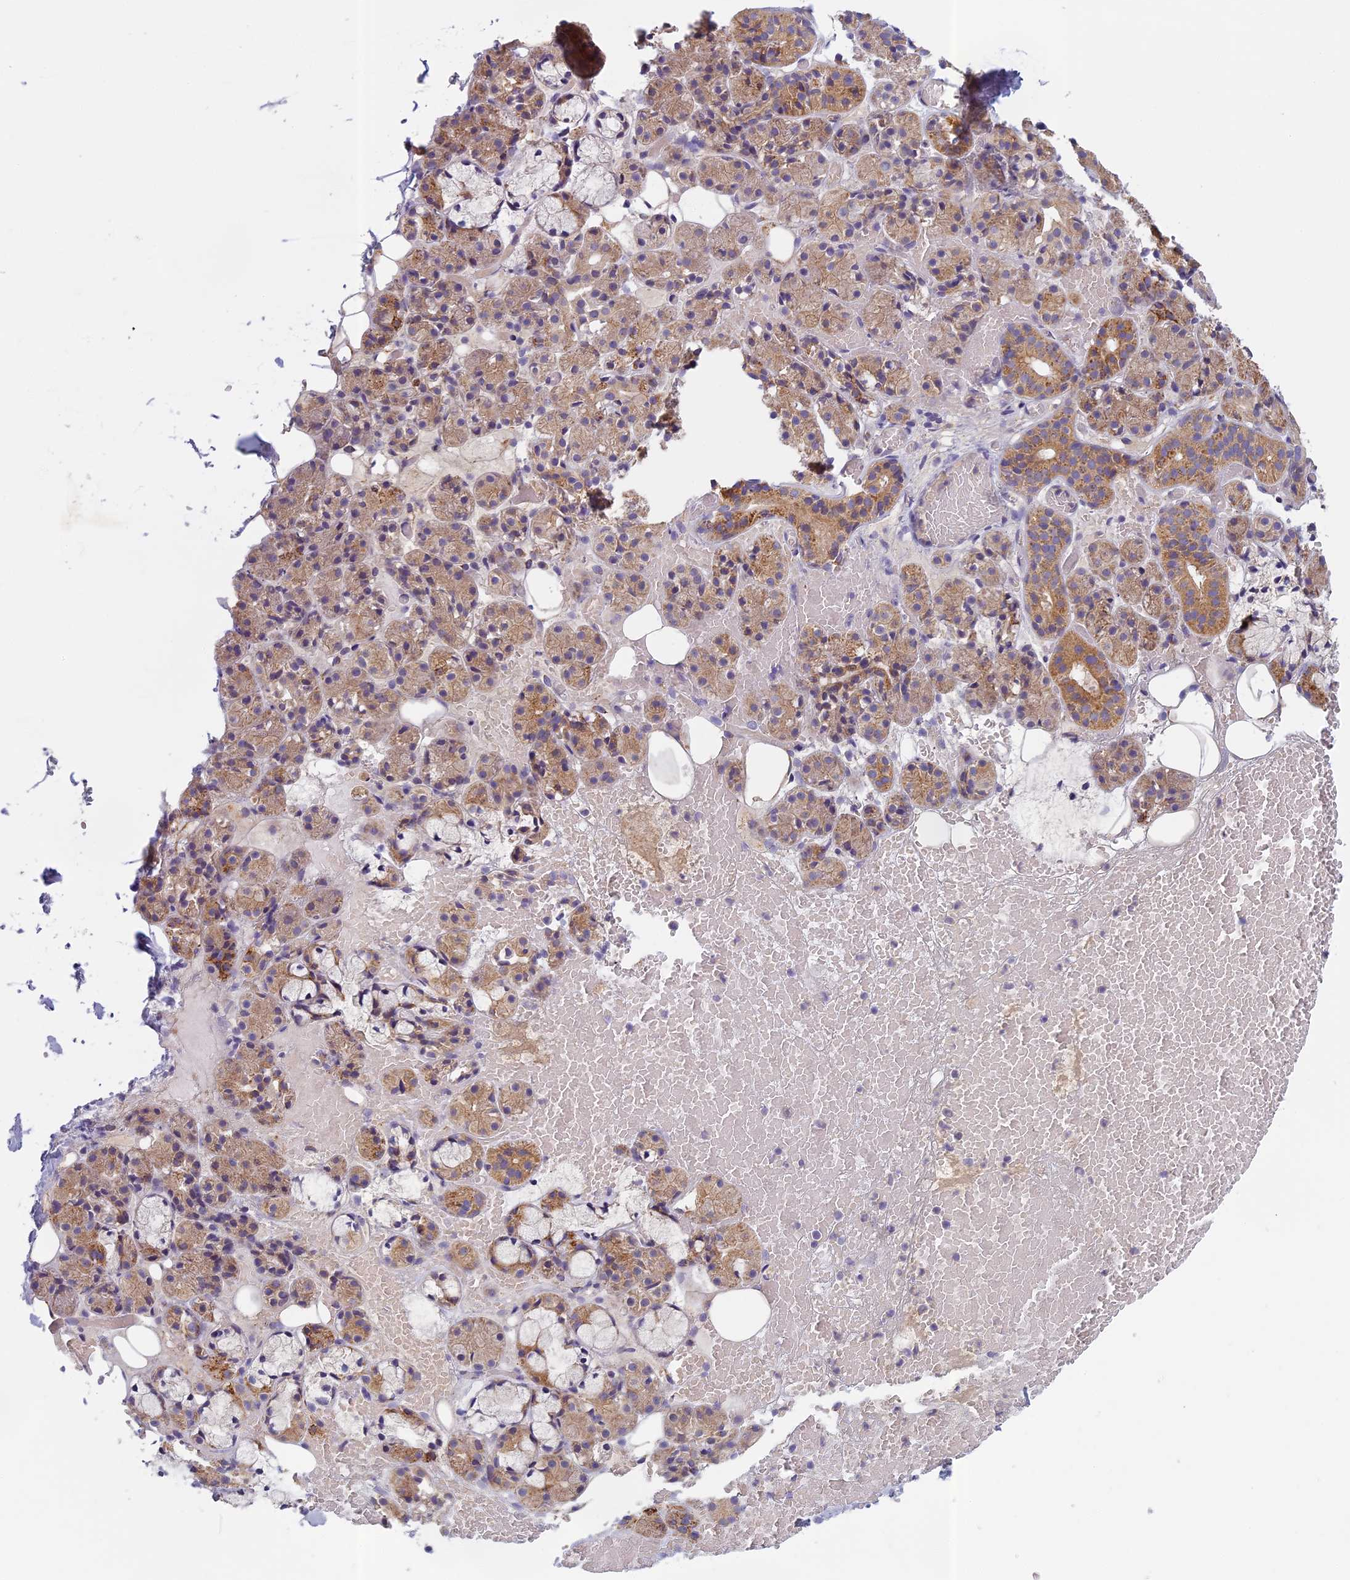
{"staining": {"intensity": "moderate", "quantity": "25%-75%", "location": "cytoplasmic/membranous"}, "tissue": "salivary gland", "cell_type": "Glandular cells", "image_type": "normal", "snomed": [{"axis": "morphology", "description": "Normal tissue, NOS"}, {"axis": "topography", "description": "Salivary gland"}], "caption": "A high-resolution image shows IHC staining of unremarkable salivary gland, which exhibits moderate cytoplasmic/membranous expression in about 25%-75% of glandular cells.", "gene": "SEMA7A", "patient": {"sex": "male", "age": 63}}